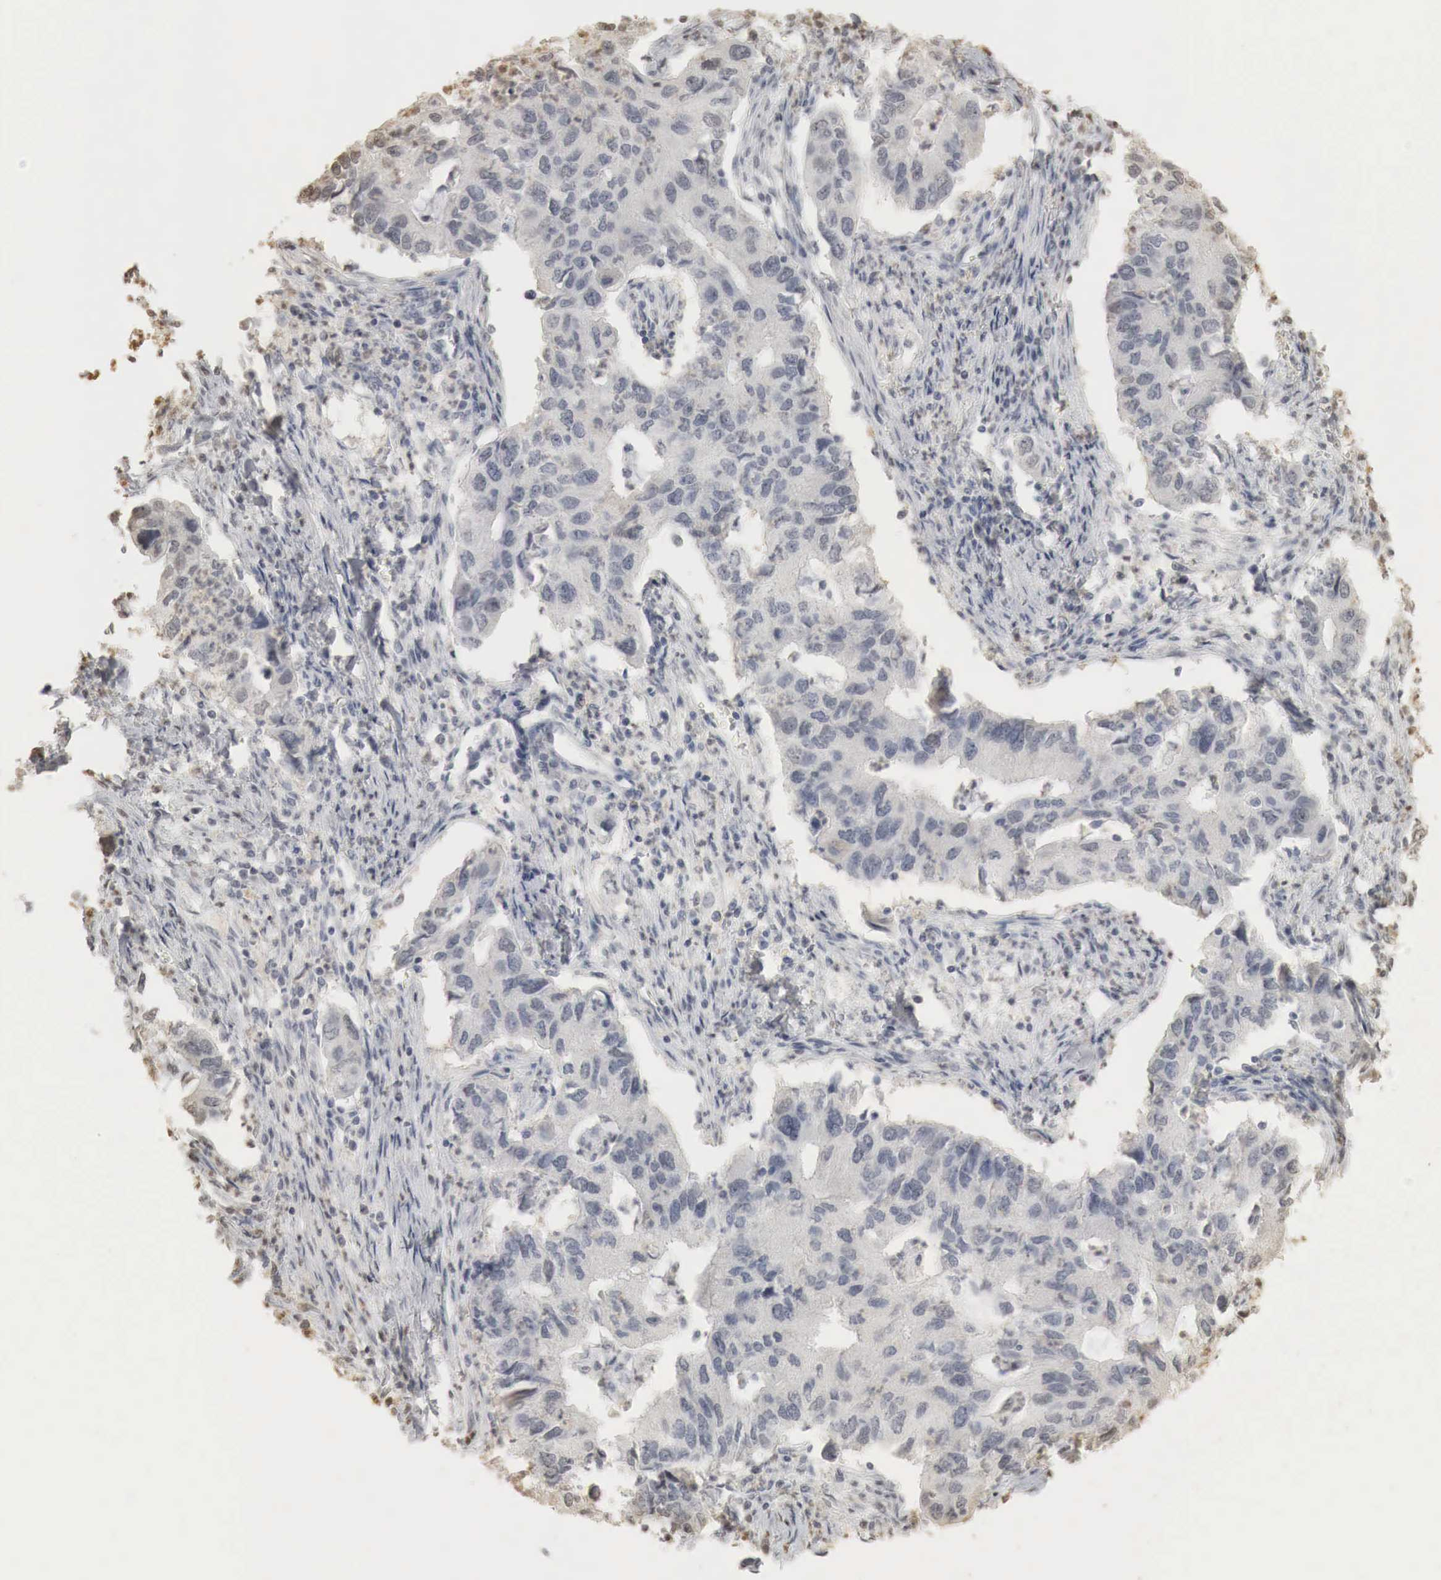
{"staining": {"intensity": "negative", "quantity": "none", "location": "none"}, "tissue": "lung cancer", "cell_type": "Tumor cells", "image_type": "cancer", "snomed": [{"axis": "morphology", "description": "Adenocarcinoma, NOS"}, {"axis": "topography", "description": "Lung"}], "caption": "This is an immunohistochemistry image of human adenocarcinoma (lung). There is no positivity in tumor cells.", "gene": "ERBB4", "patient": {"sex": "male", "age": 48}}